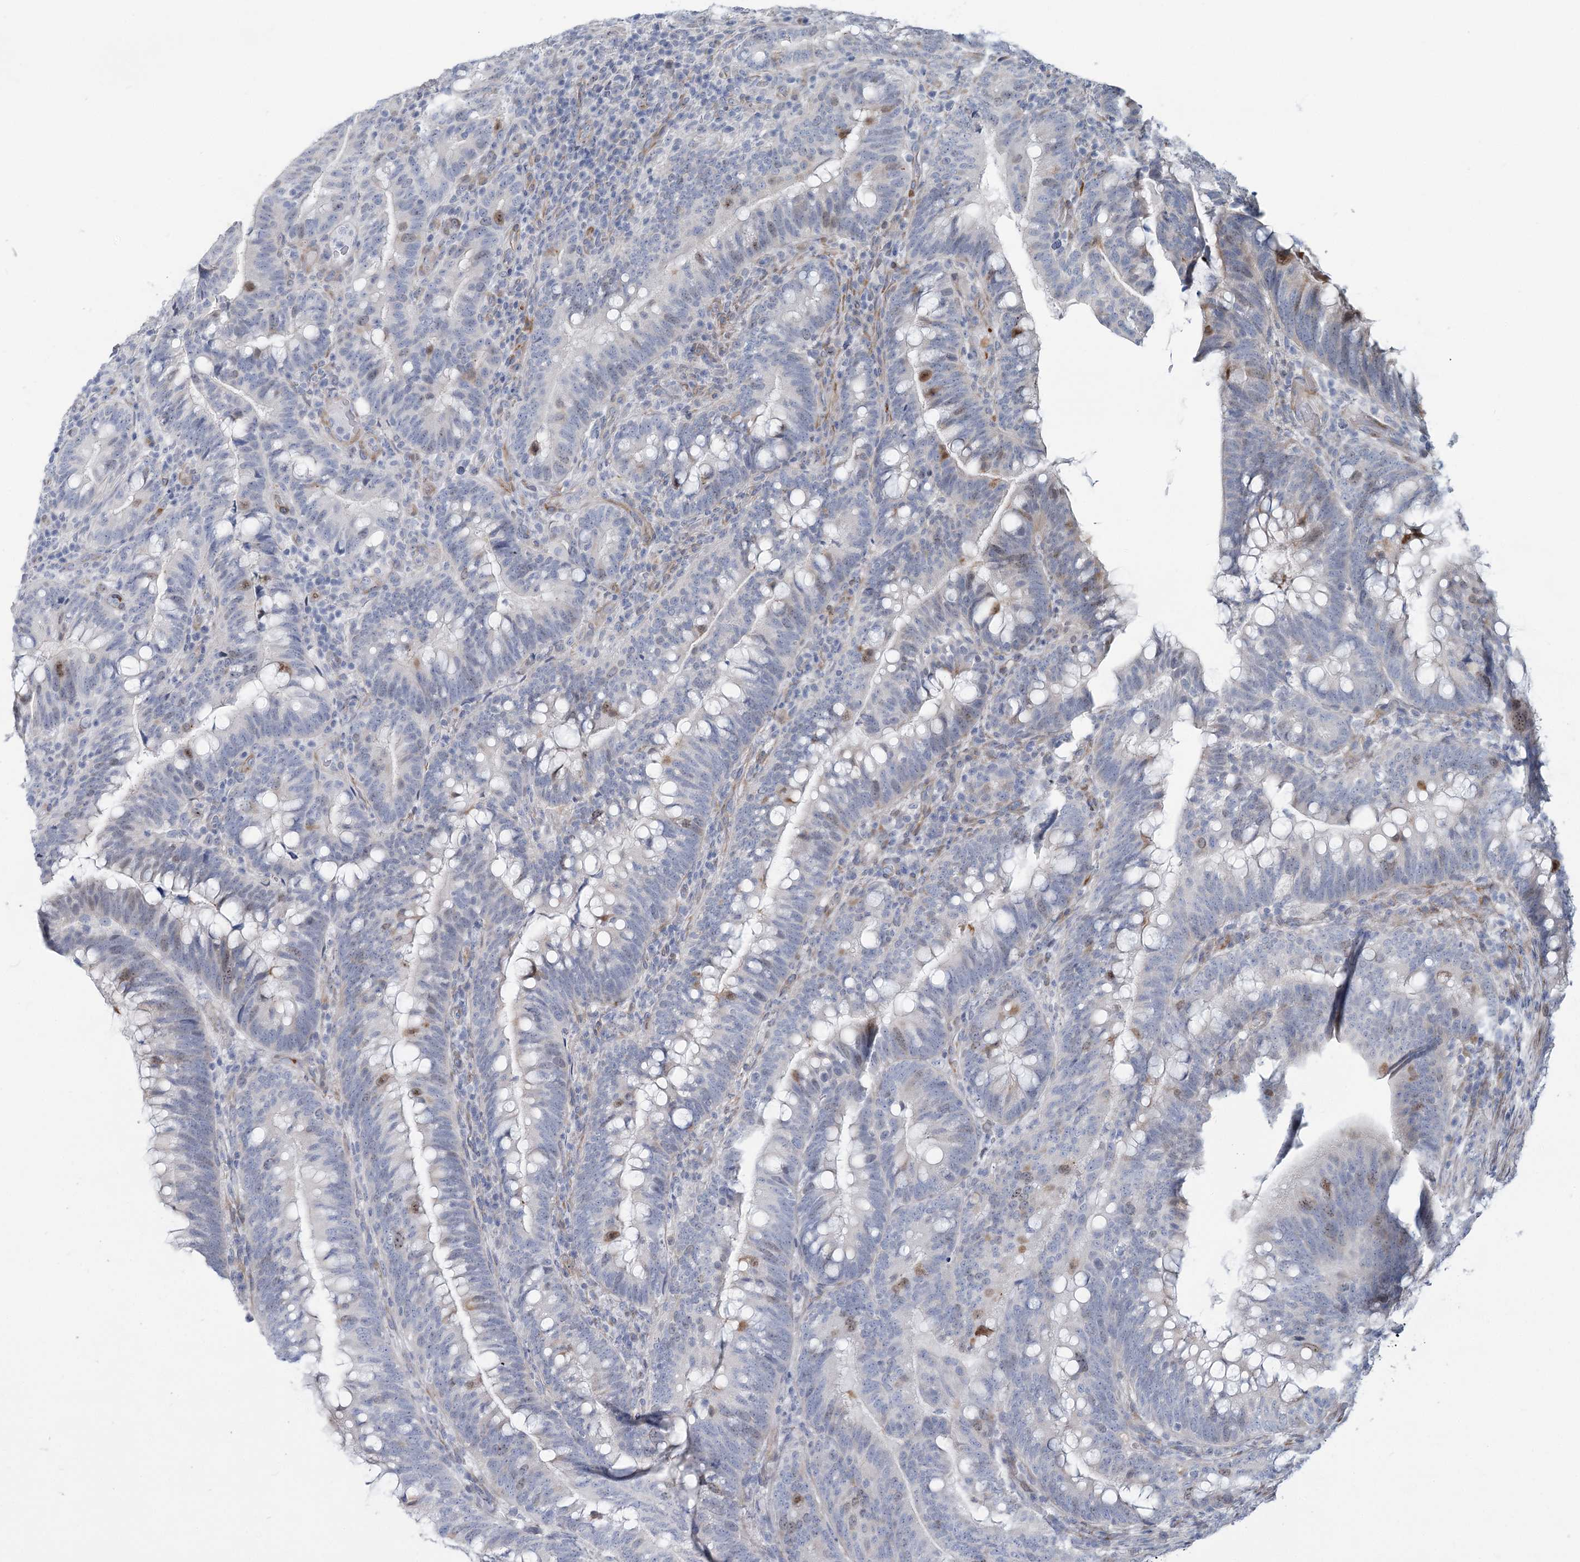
{"staining": {"intensity": "moderate", "quantity": "<25%", "location": "nuclear"}, "tissue": "colorectal cancer", "cell_type": "Tumor cells", "image_type": "cancer", "snomed": [{"axis": "morphology", "description": "Adenocarcinoma, NOS"}, {"axis": "topography", "description": "Colon"}], "caption": "Colorectal adenocarcinoma stained for a protein exhibits moderate nuclear positivity in tumor cells. (Brightfield microscopy of DAB IHC at high magnification).", "gene": "ABITRAM", "patient": {"sex": "female", "age": 66}}